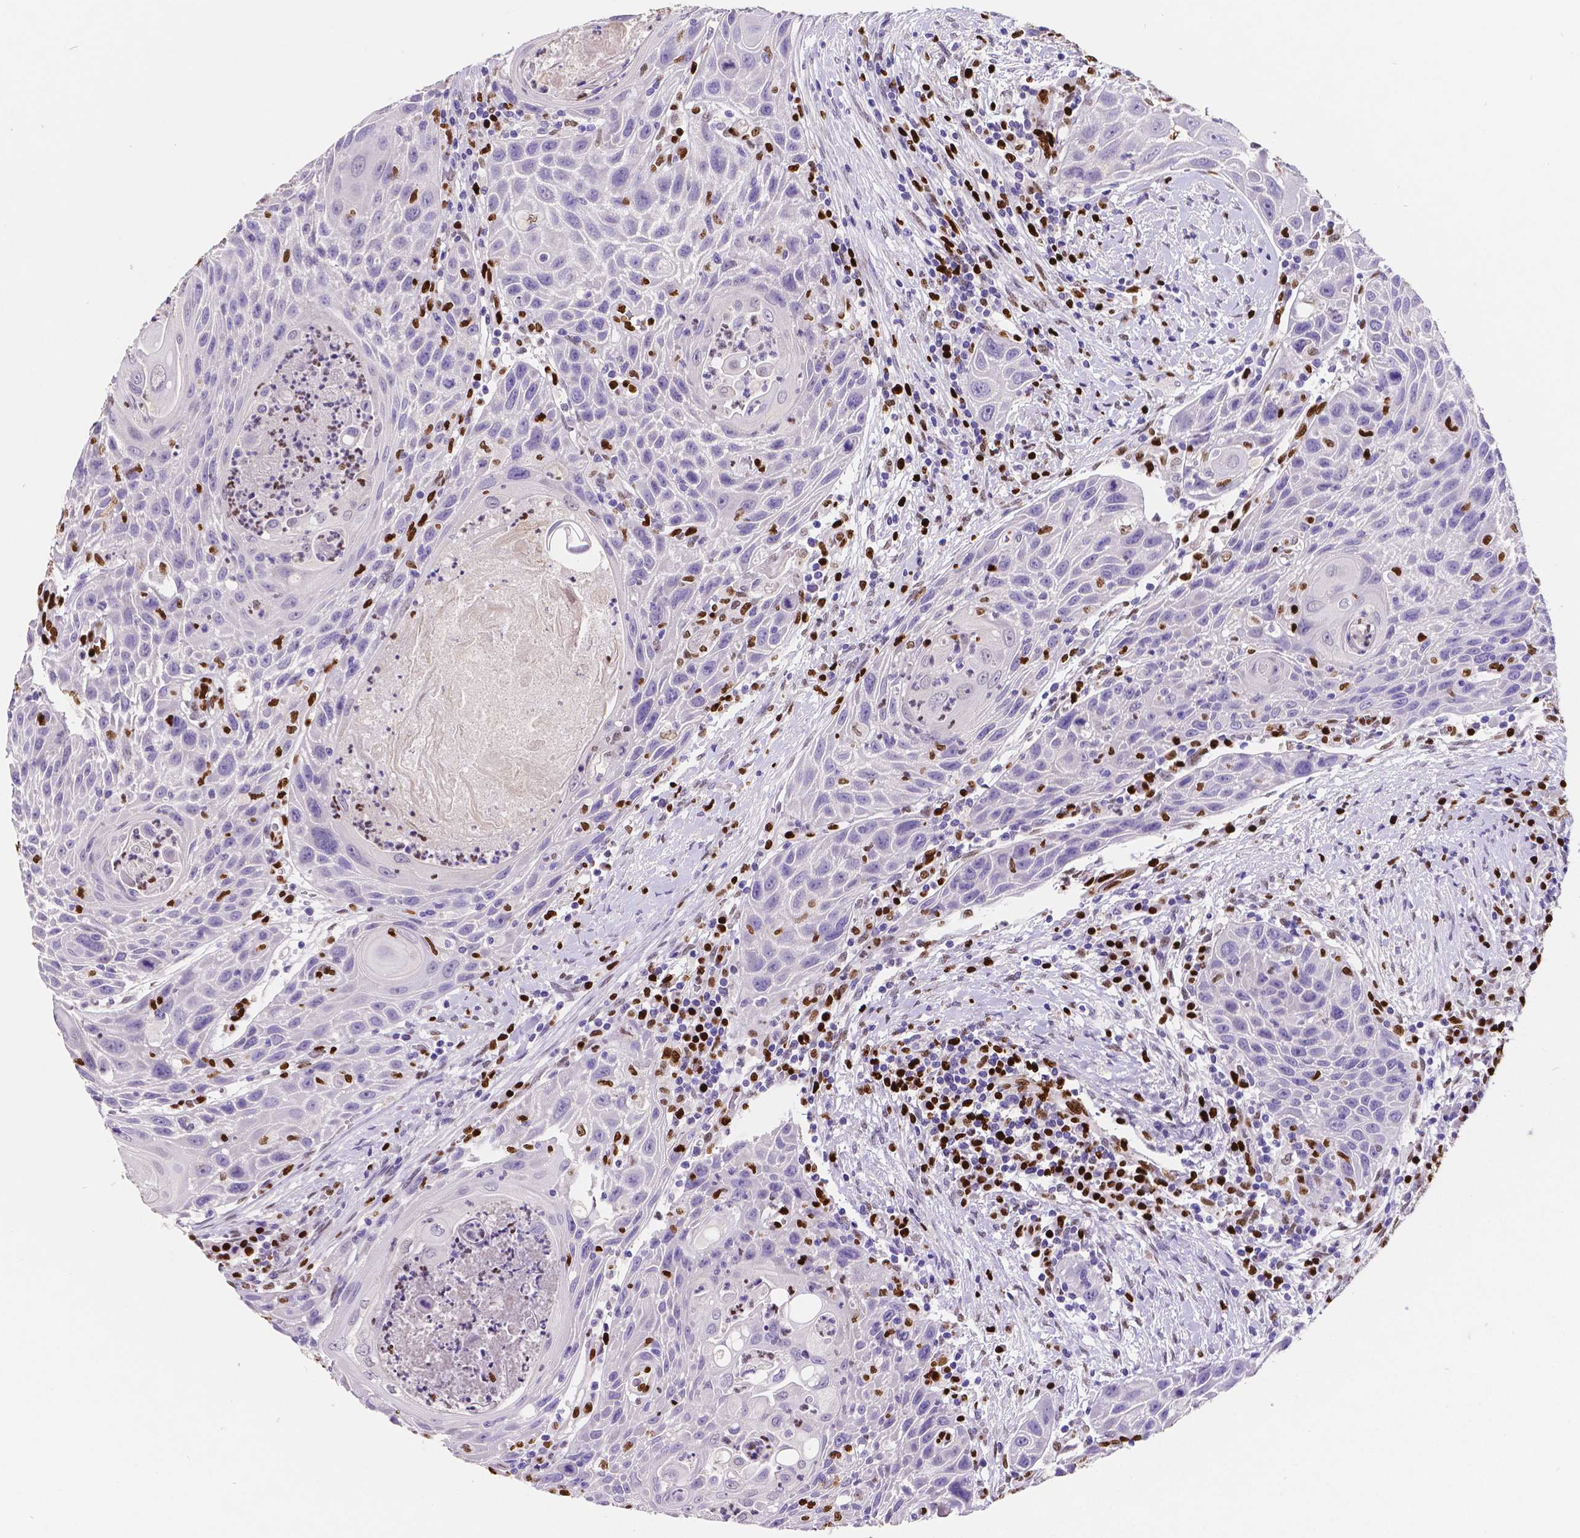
{"staining": {"intensity": "negative", "quantity": "none", "location": "none"}, "tissue": "head and neck cancer", "cell_type": "Tumor cells", "image_type": "cancer", "snomed": [{"axis": "morphology", "description": "Squamous cell carcinoma, NOS"}, {"axis": "topography", "description": "Head-Neck"}], "caption": "Immunohistochemistry (IHC) histopathology image of head and neck cancer stained for a protein (brown), which exhibits no expression in tumor cells. Nuclei are stained in blue.", "gene": "MEF2C", "patient": {"sex": "male", "age": 69}}